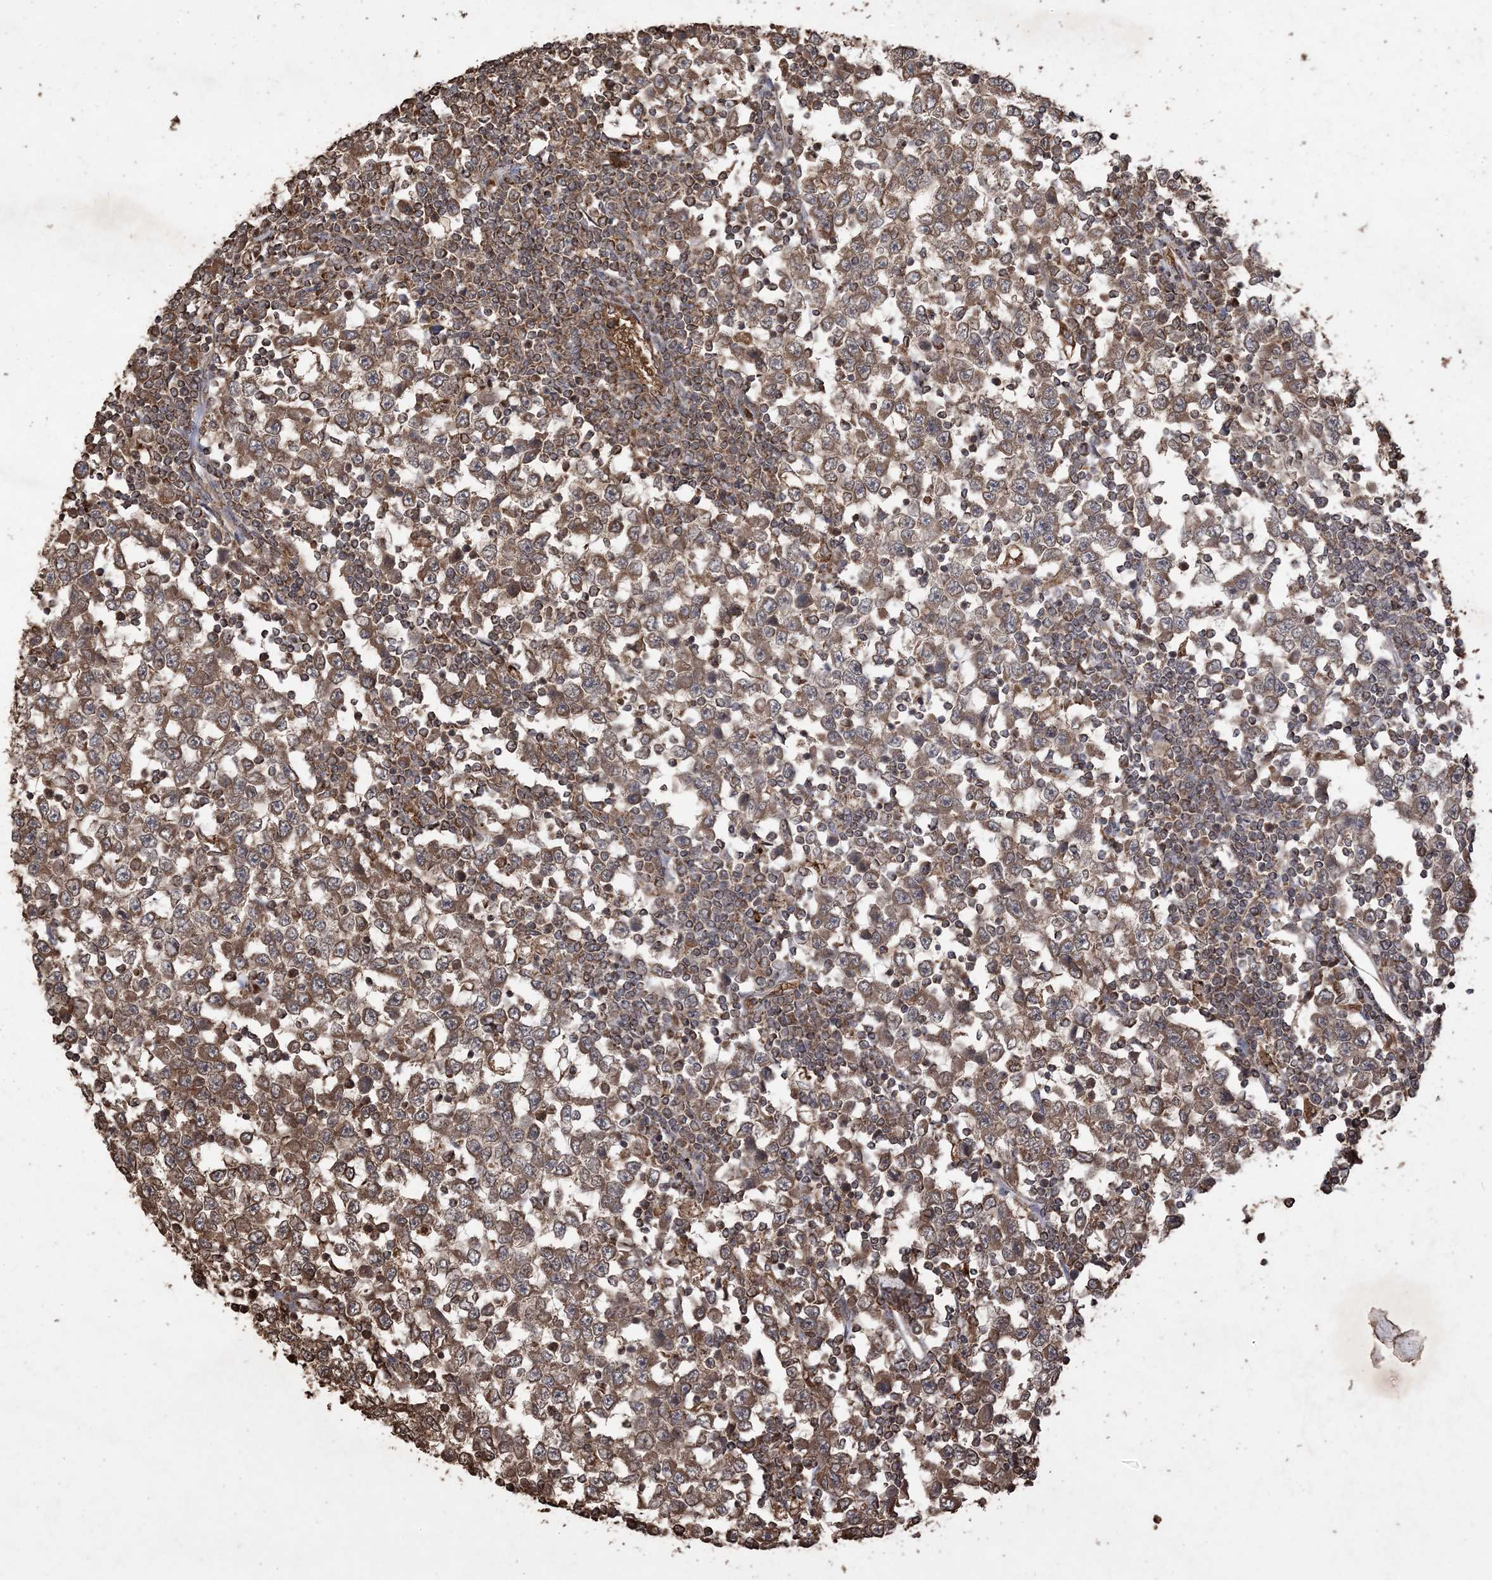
{"staining": {"intensity": "moderate", "quantity": ">75%", "location": "cytoplasmic/membranous"}, "tissue": "testis cancer", "cell_type": "Tumor cells", "image_type": "cancer", "snomed": [{"axis": "morphology", "description": "Seminoma, NOS"}, {"axis": "topography", "description": "Testis"}], "caption": "Testis cancer tissue displays moderate cytoplasmic/membranous expression in about >75% of tumor cells, visualized by immunohistochemistry. The staining was performed using DAB (3,3'-diaminobenzidine), with brown indicating positive protein expression. Nuclei are stained blue with hematoxylin.", "gene": "HPS4", "patient": {"sex": "male", "age": 65}}